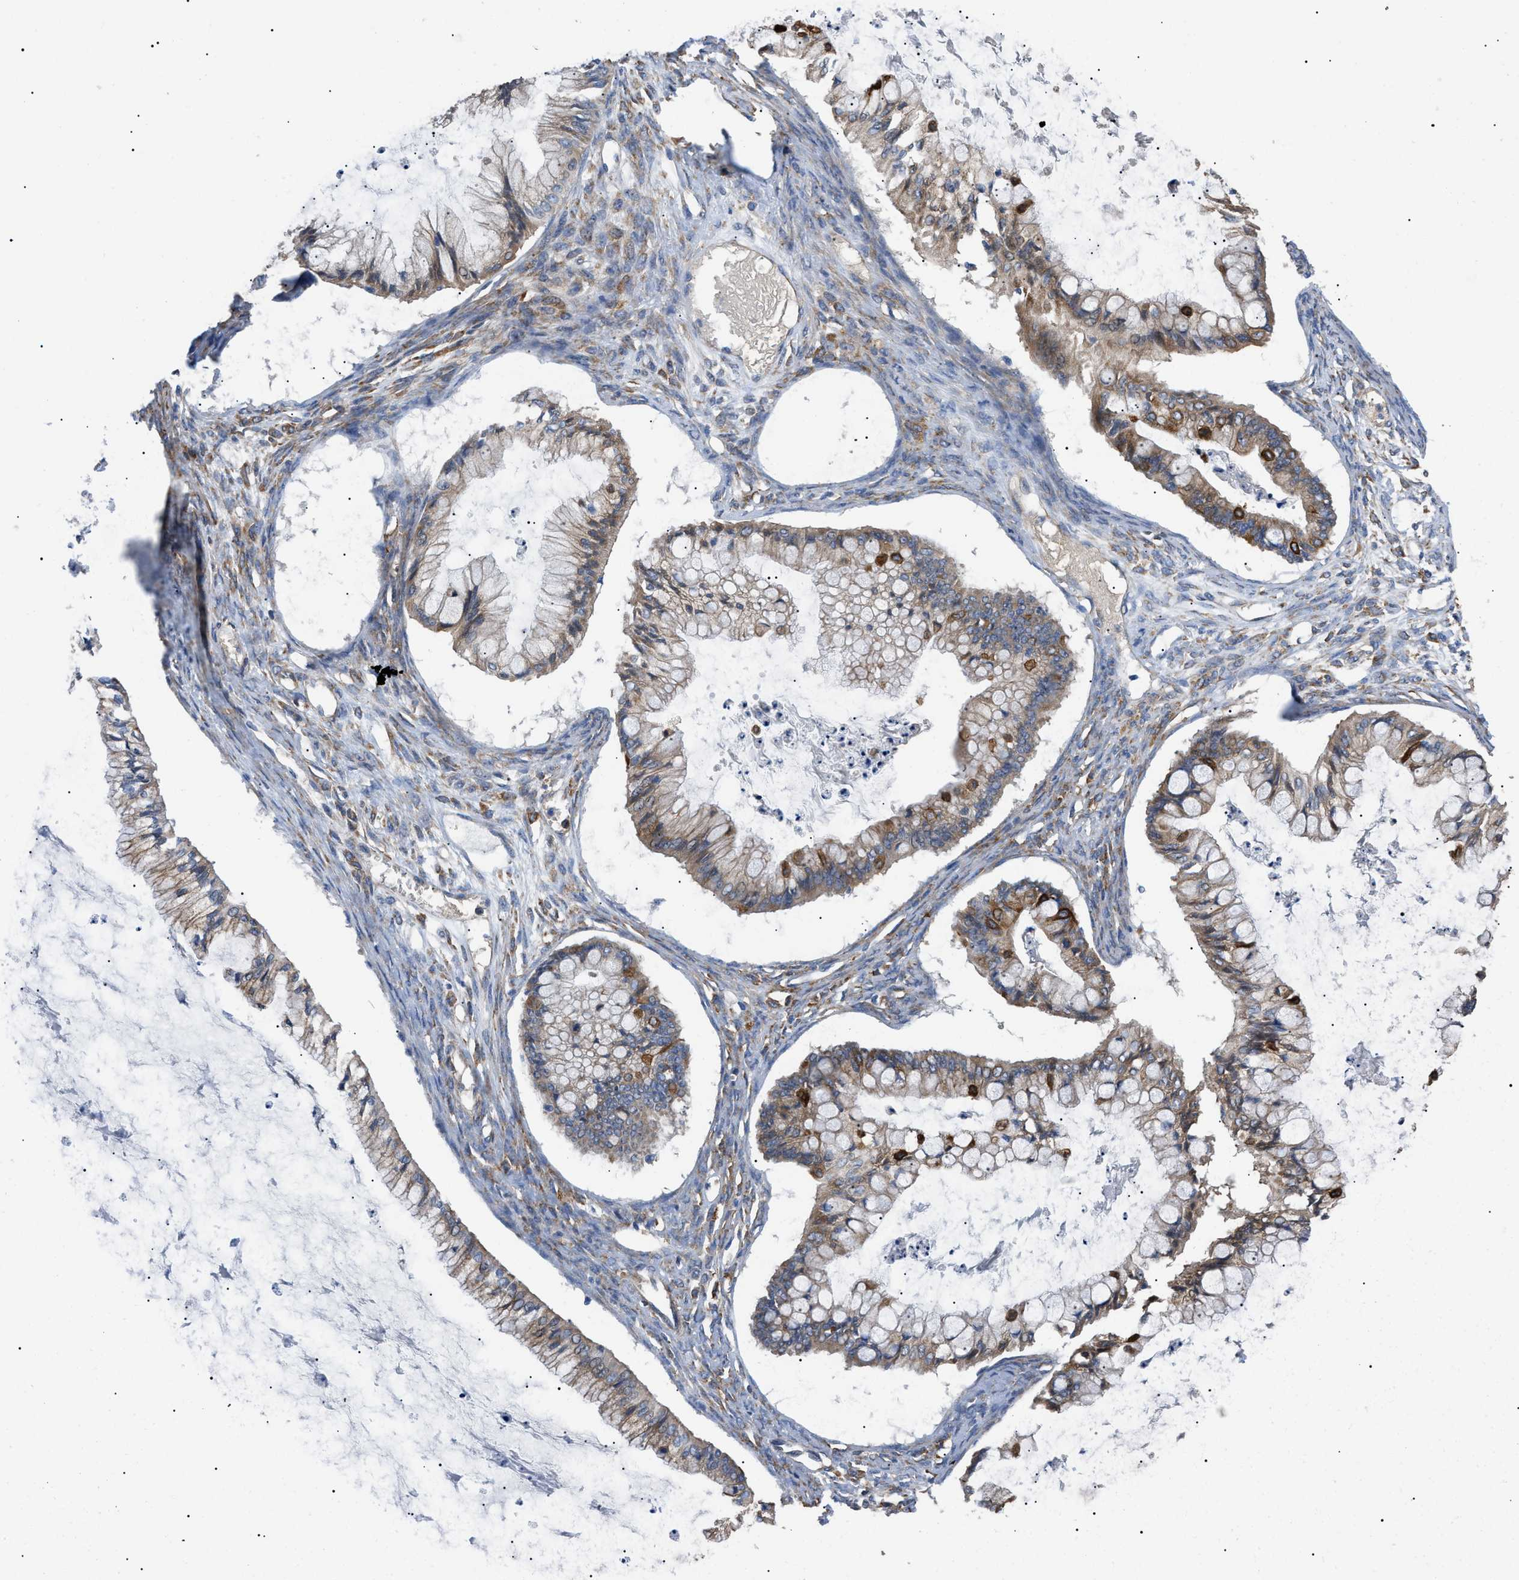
{"staining": {"intensity": "moderate", "quantity": ">75%", "location": "cytoplasmic/membranous"}, "tissue": "ovarian cancer", "cell_type": "Tumor cells", "image_type": "cancer", "snomed": [{"axis": "morphology", "description": "Cystadenocarcinoma, mucinous, NOS"}, {"axis": "topography", "description": "Ovary"}], "caption": "About >75% of tumor cells in ovarian cancer show moderate cytoplasmic/membranous protein positivity as visualized by brown immunohistochemical staining.", "gene": "MYO10", "patient": {"sex": "female", "age": 57}}